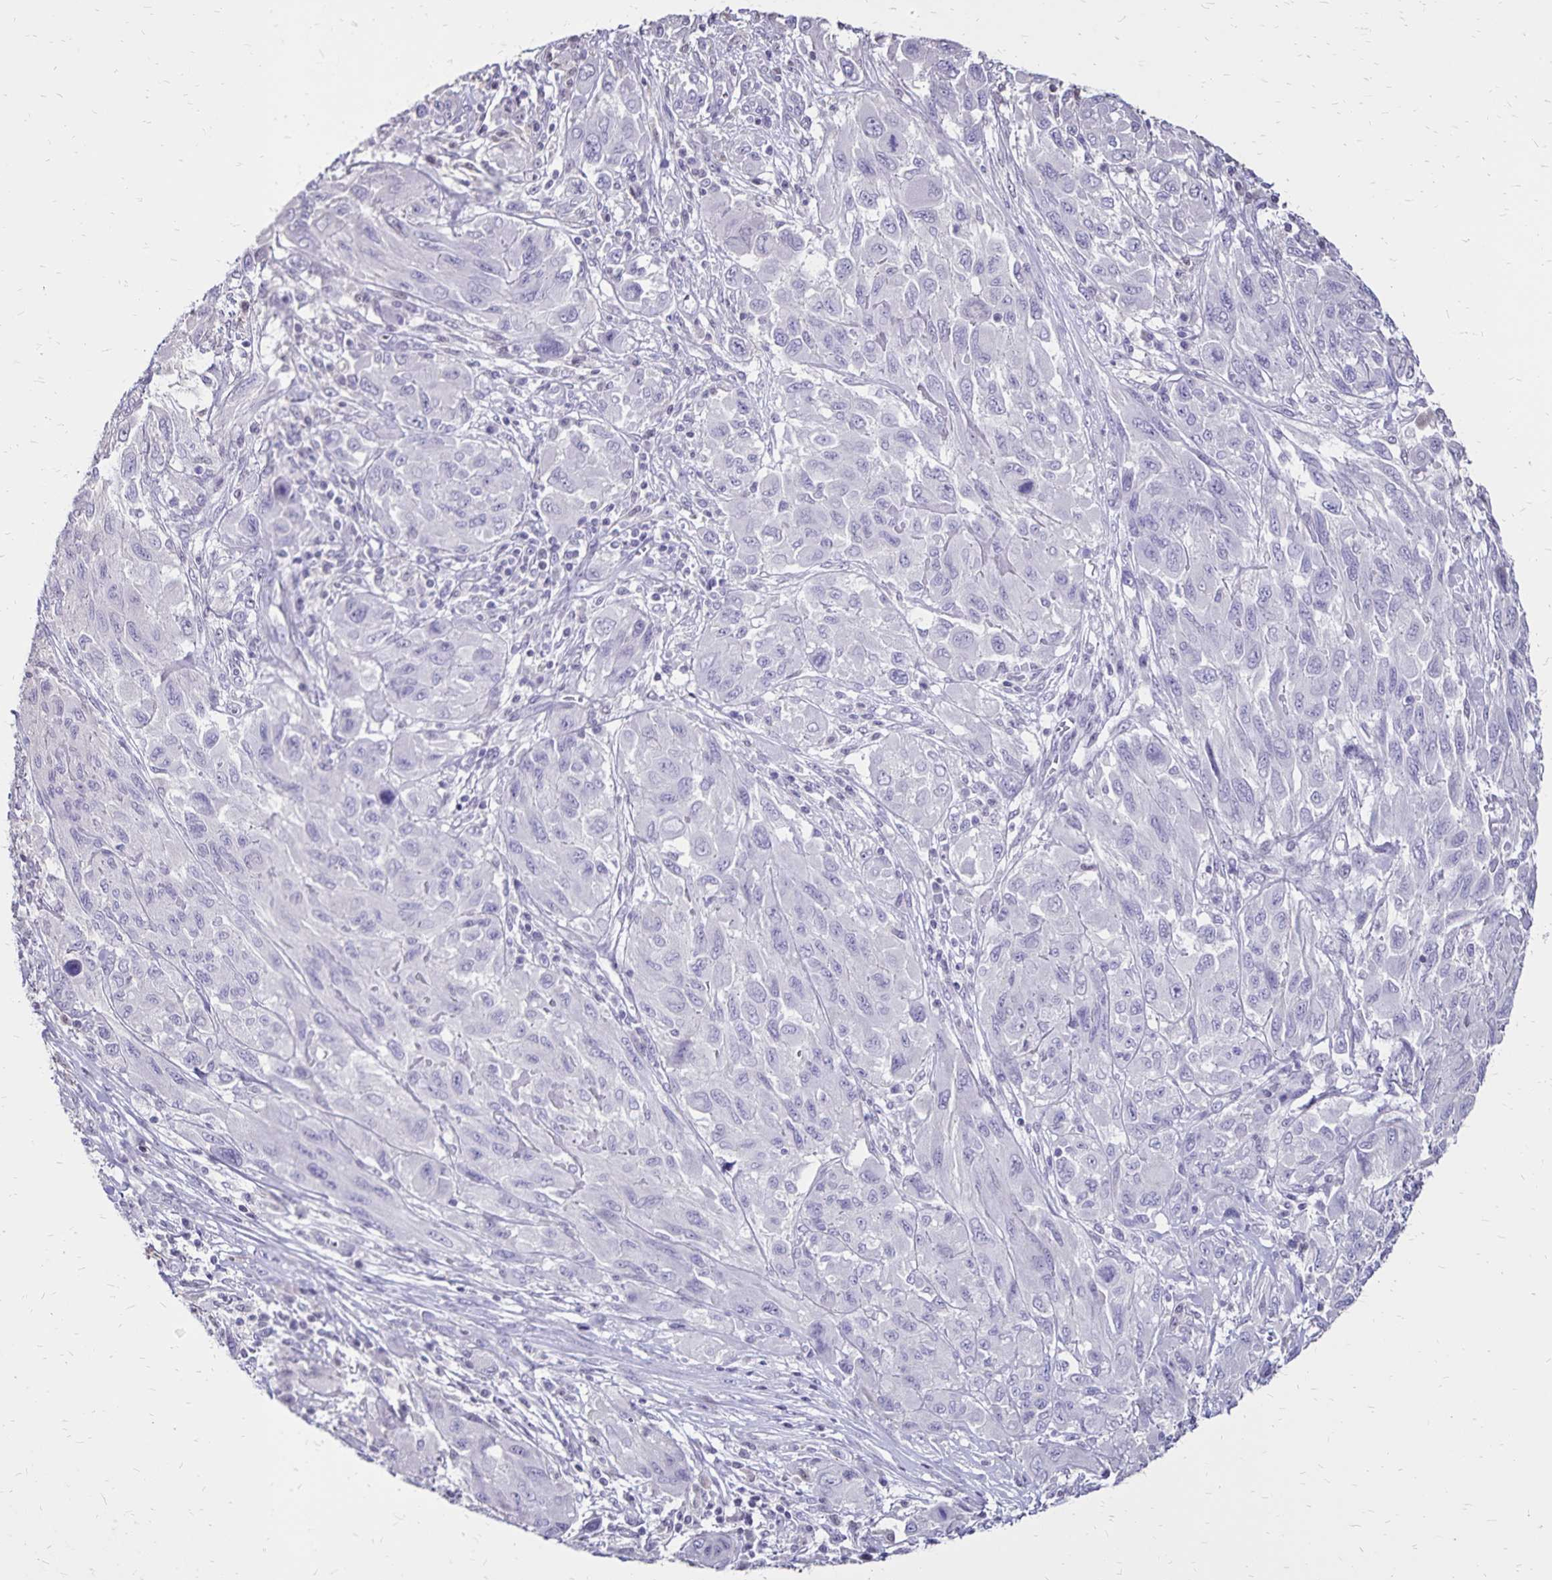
{"staining": {"intensity": "negative", "quantity": "none", "location": "none"}, "tissue": "melanoma", "cell_type": "Tumor cells", "image_type": "cancer", "snomed": [{"axis": "morphology", "description": "Malignant melanoma, NOS"}, {"axis": "topography", "description": "Skin"}], "caption": "Histopathology image shows no significant protein expression in tumor cells of melanoma.", "gene": "SH3GL3", "patient": {"sex": "female", "age": 91}}